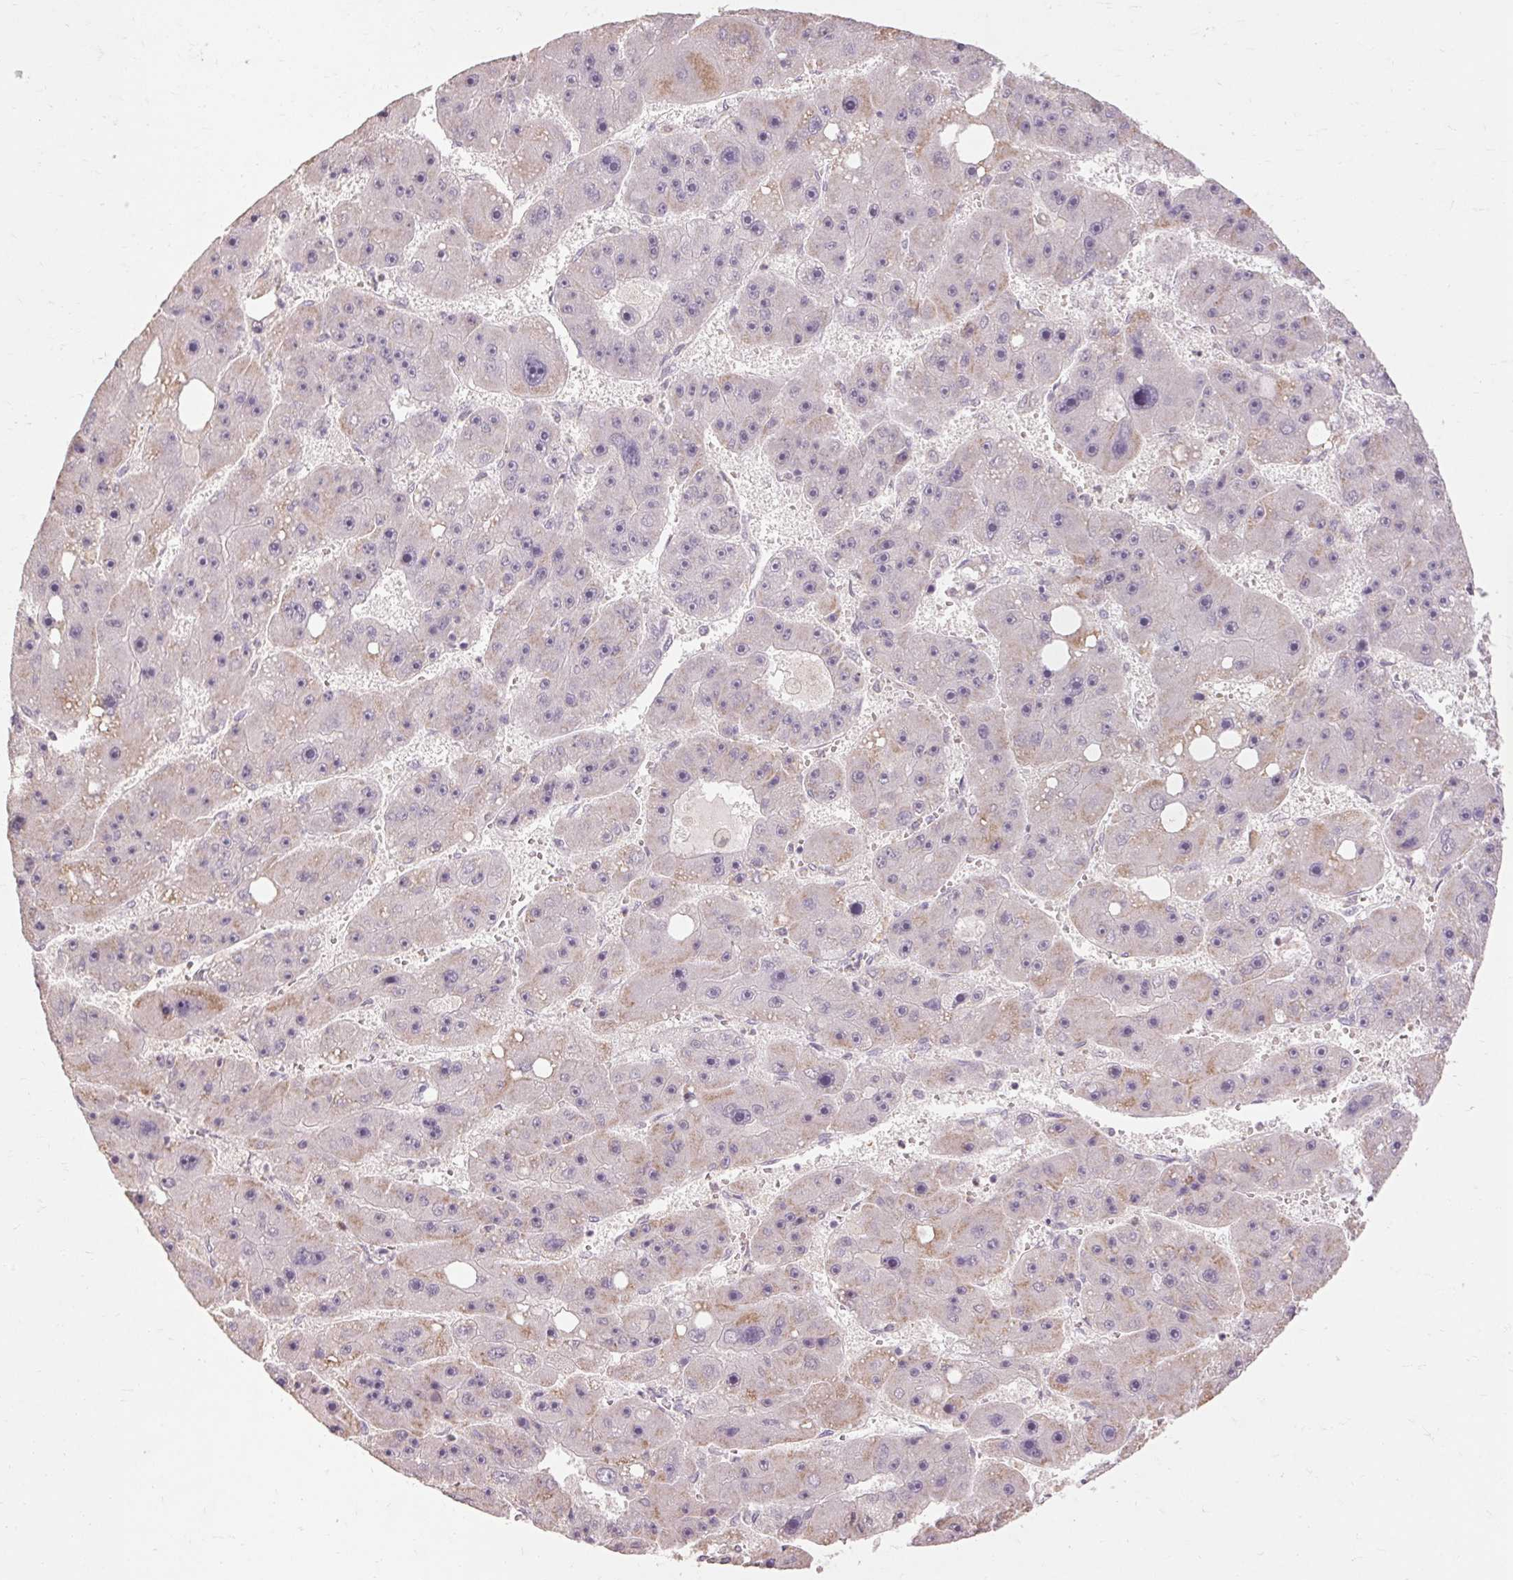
{"staining": {"intensity": "negative", "quantity": "none", "location": "none"}, "tissue": "liver cancer", "cell_type": "Tumor cells", "image_type": "cancer", "snomed": [{"axis": "morphology", "description": "Carcinoma, Hepatocellular, NOS"}, {"axis": "topography", "description": "Liver"}], "caption": "An image of liver cancer (hepatocellular carcinoma) stained for a protein displays no brown staining in tumor cells.", "gene": "SKP2", "patient": {"sex": "female", "age": 61}}